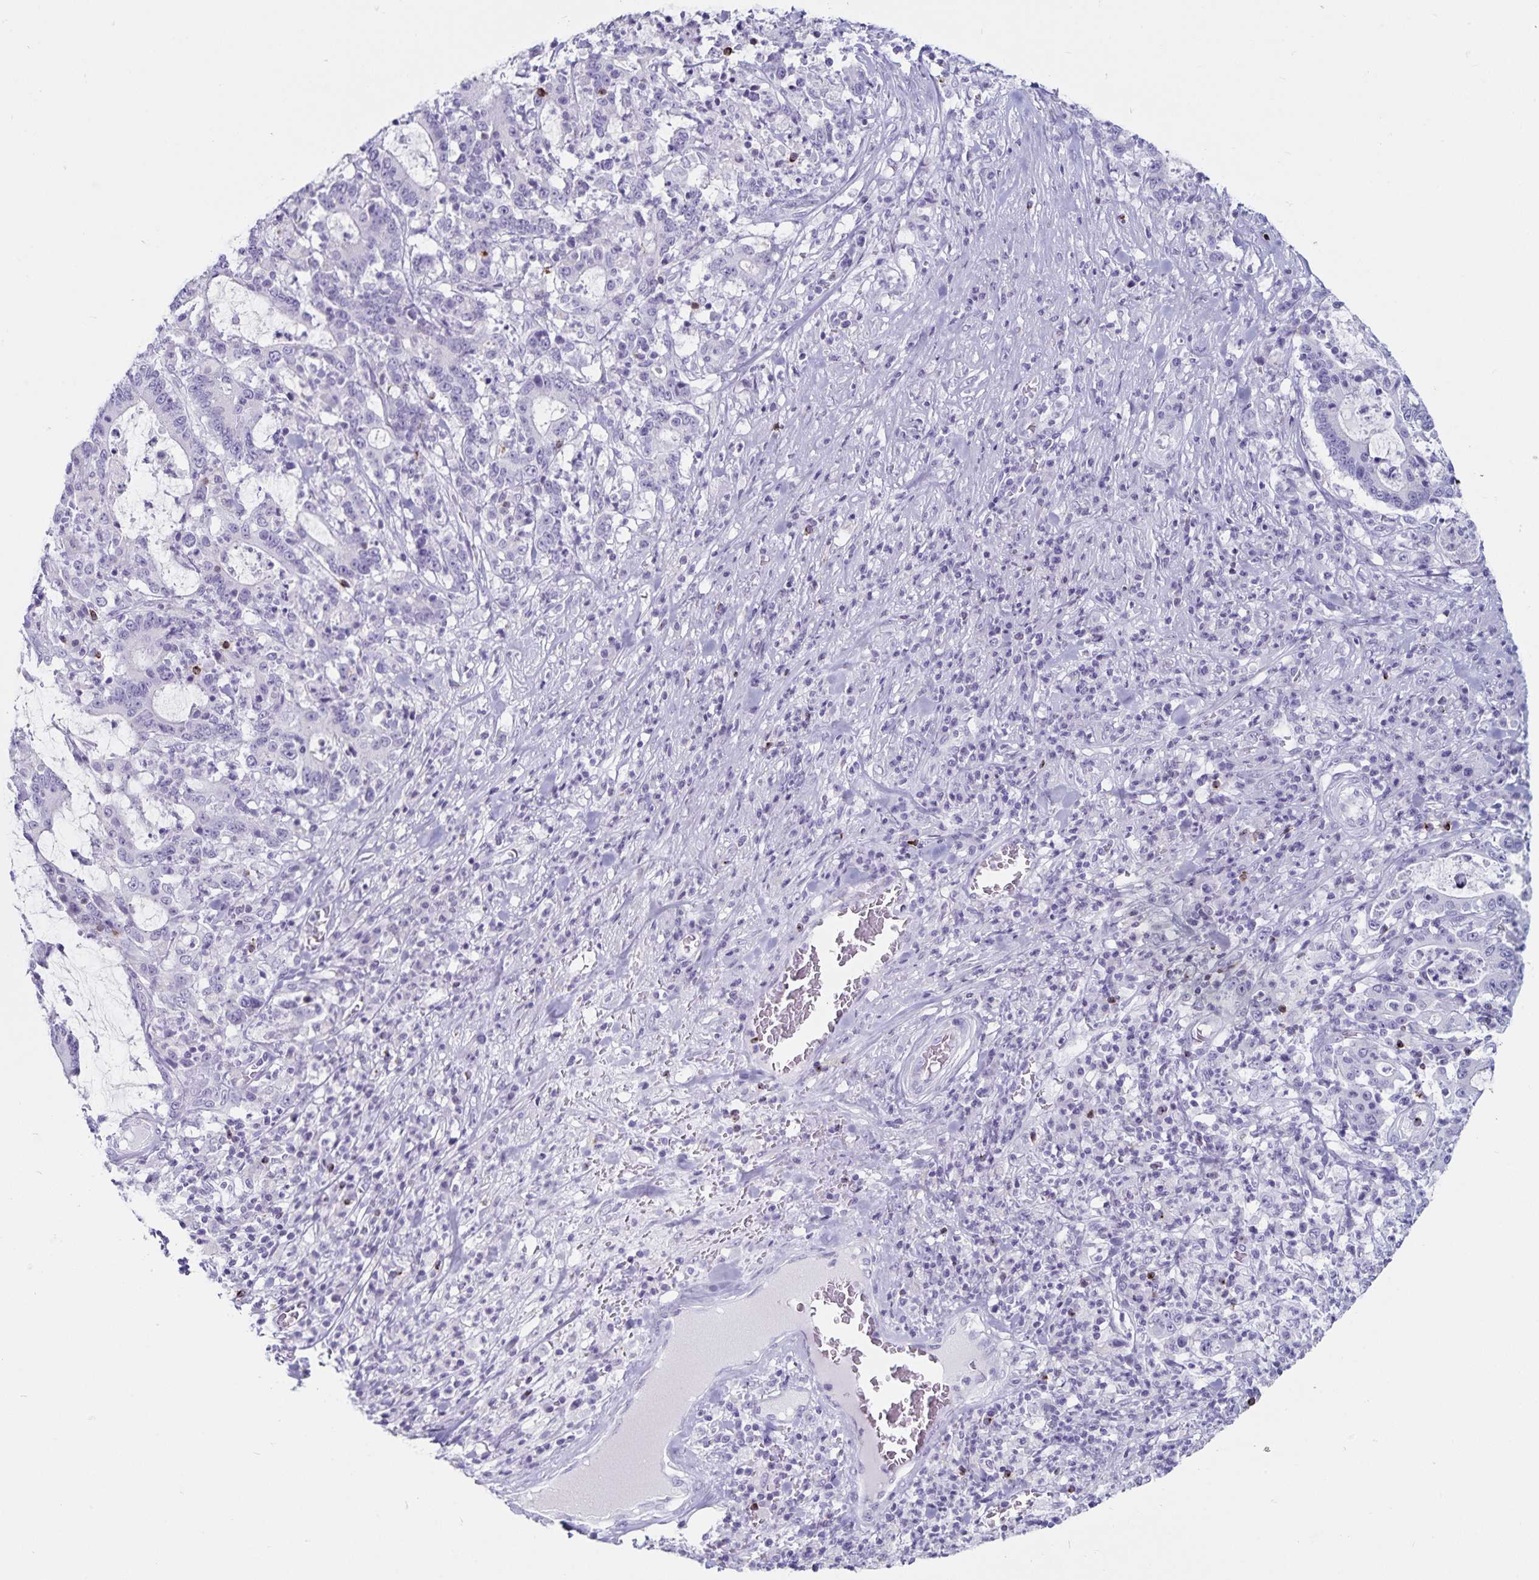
{"staining": {"intensity": "negative", "quantity": "none", "location": "none"}, "tissue": "stomach cancer", "cell_type": "Tumor cells", "image_type": "cancer", "snomed": [{"axis": "morphology", "description": "Adenocarcinoma, NOS"}, {"axis": "topography", "description": "Stomach, upper"}], "caption": "Tumor cells show no significant expression in adenocarcinoma (stomach). The staining was performed using DAB to visualize the protein expression in brown, while the nuclei were stained in blue with hematoxylin (Magnification: 20x).", "gene": "GNLY", "patient": {"sex": "male", "age": 68}}